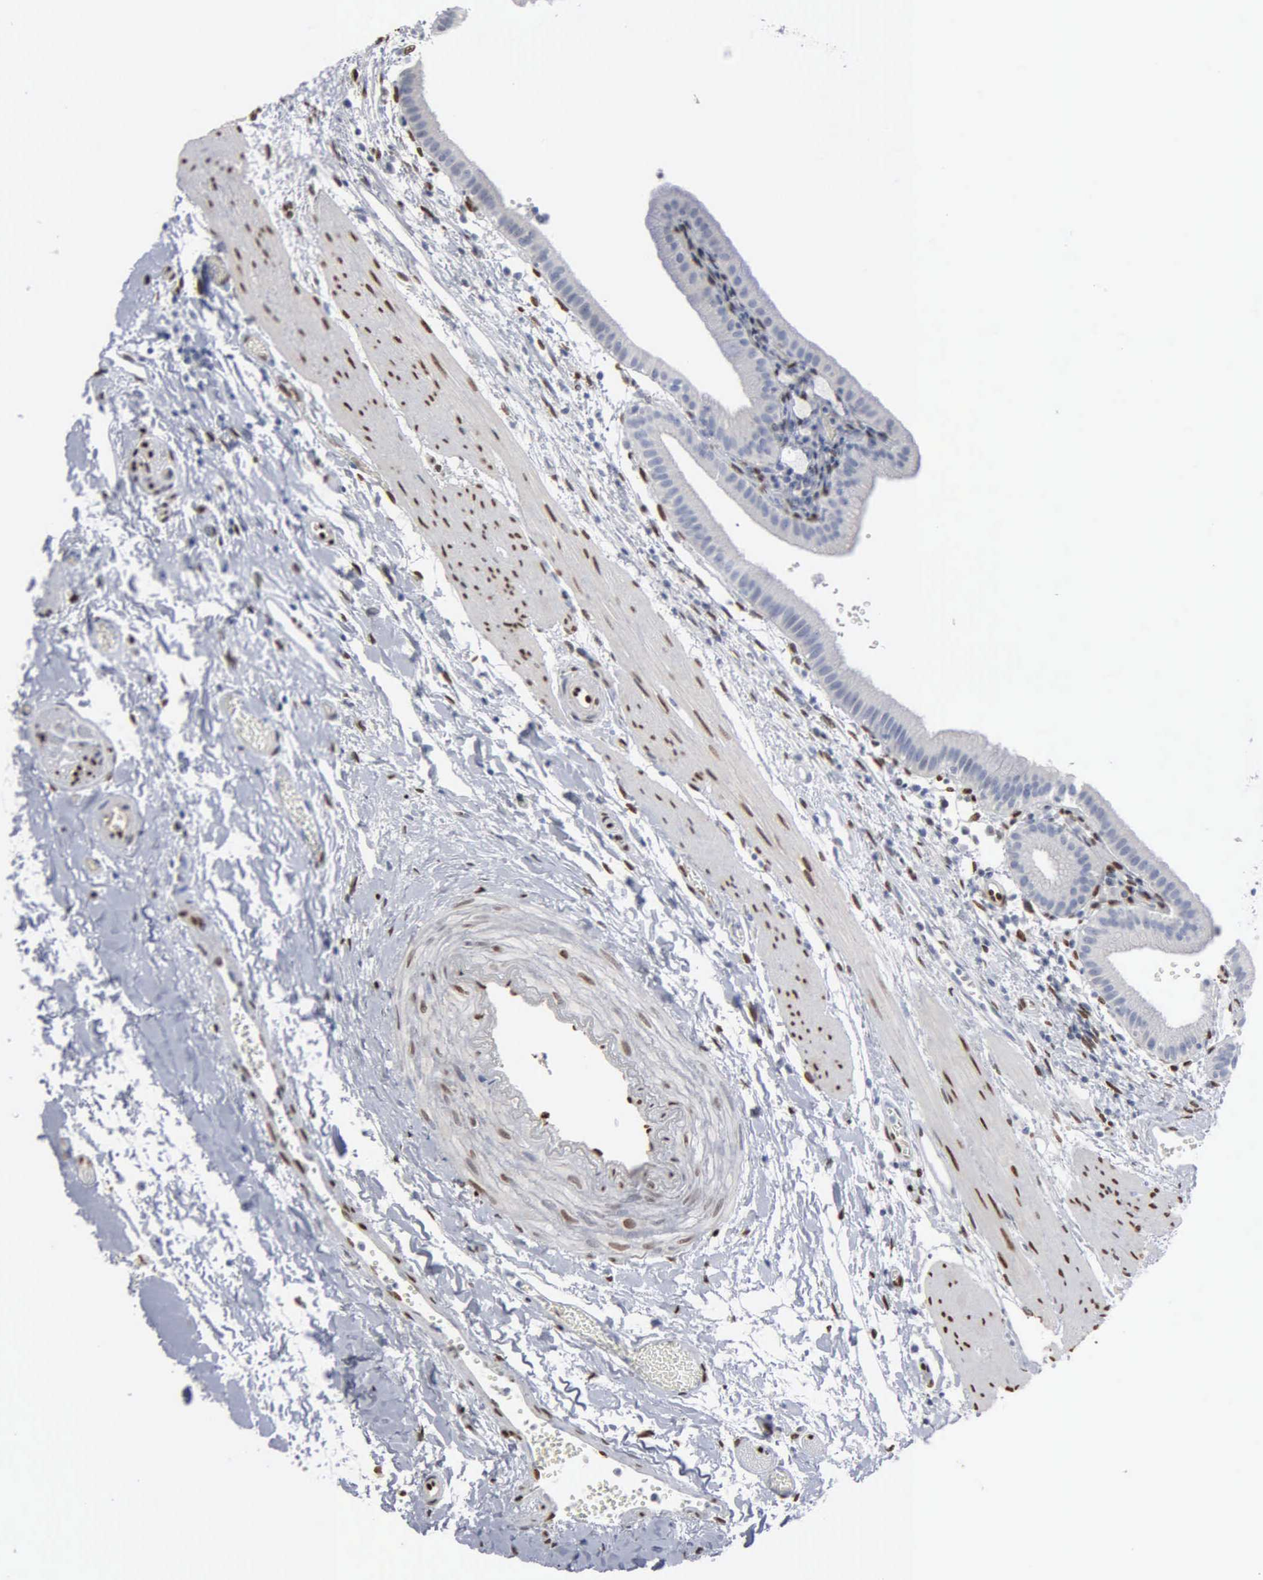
{"staining": {"intensity": "negative", "quantity": "none", "location": "none"}, "tissue": "gallbladder", "cell_type": "Glandular cells", "image_type": "normal", "snomed": [{"axis": "morphology", "description": "Normal tissue, NOS"}, {"axis": "topography", "description": "Gallbladder"}], "caption": "Immunohistochemistry (IHC) histopathology image of normal gallbladder stained for a protein (brown), which exhibits no staining in glandular cells.", "gene": "FGF2", "patient": {"sex": "female", "age": 48}}